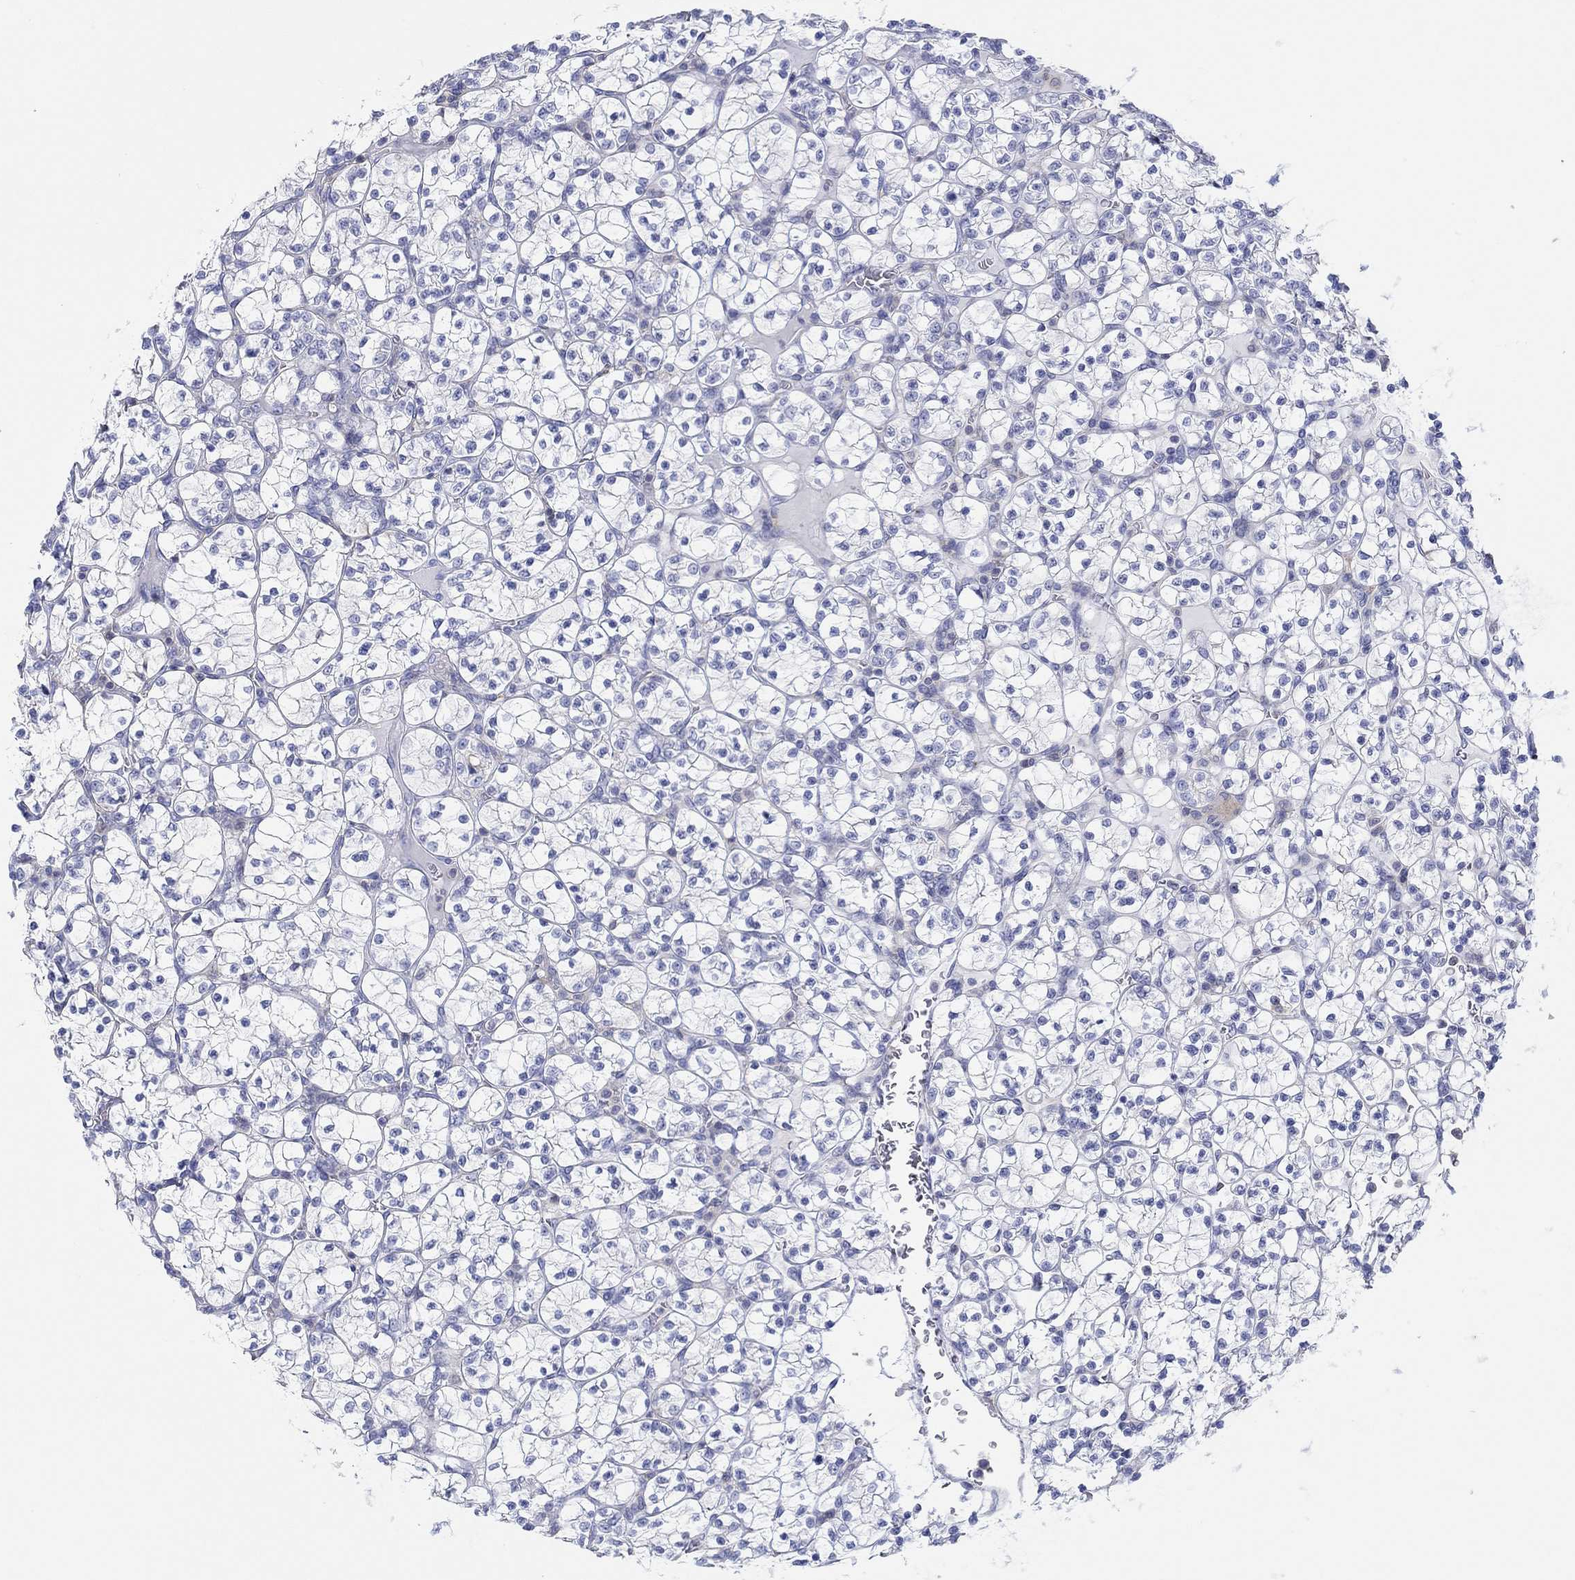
{"staining": {"intensity": "negative", "quantity": "none", "location": "none"}, "tissue": "renal cancer", "cell_type": "Tumor cells", "image_type": "cancer", "snomed": [{"axis": "morphology", "description": "Adenocarcinoma, NOS"}, {"axis": "topography", "description": "Kidney"}], "caption": "Renal cancer was stained to show a protein in brown. There is no significant staining in tumor cells.", "gene": "PPIL6", "patient": {"sex": "female", "age": 89}}